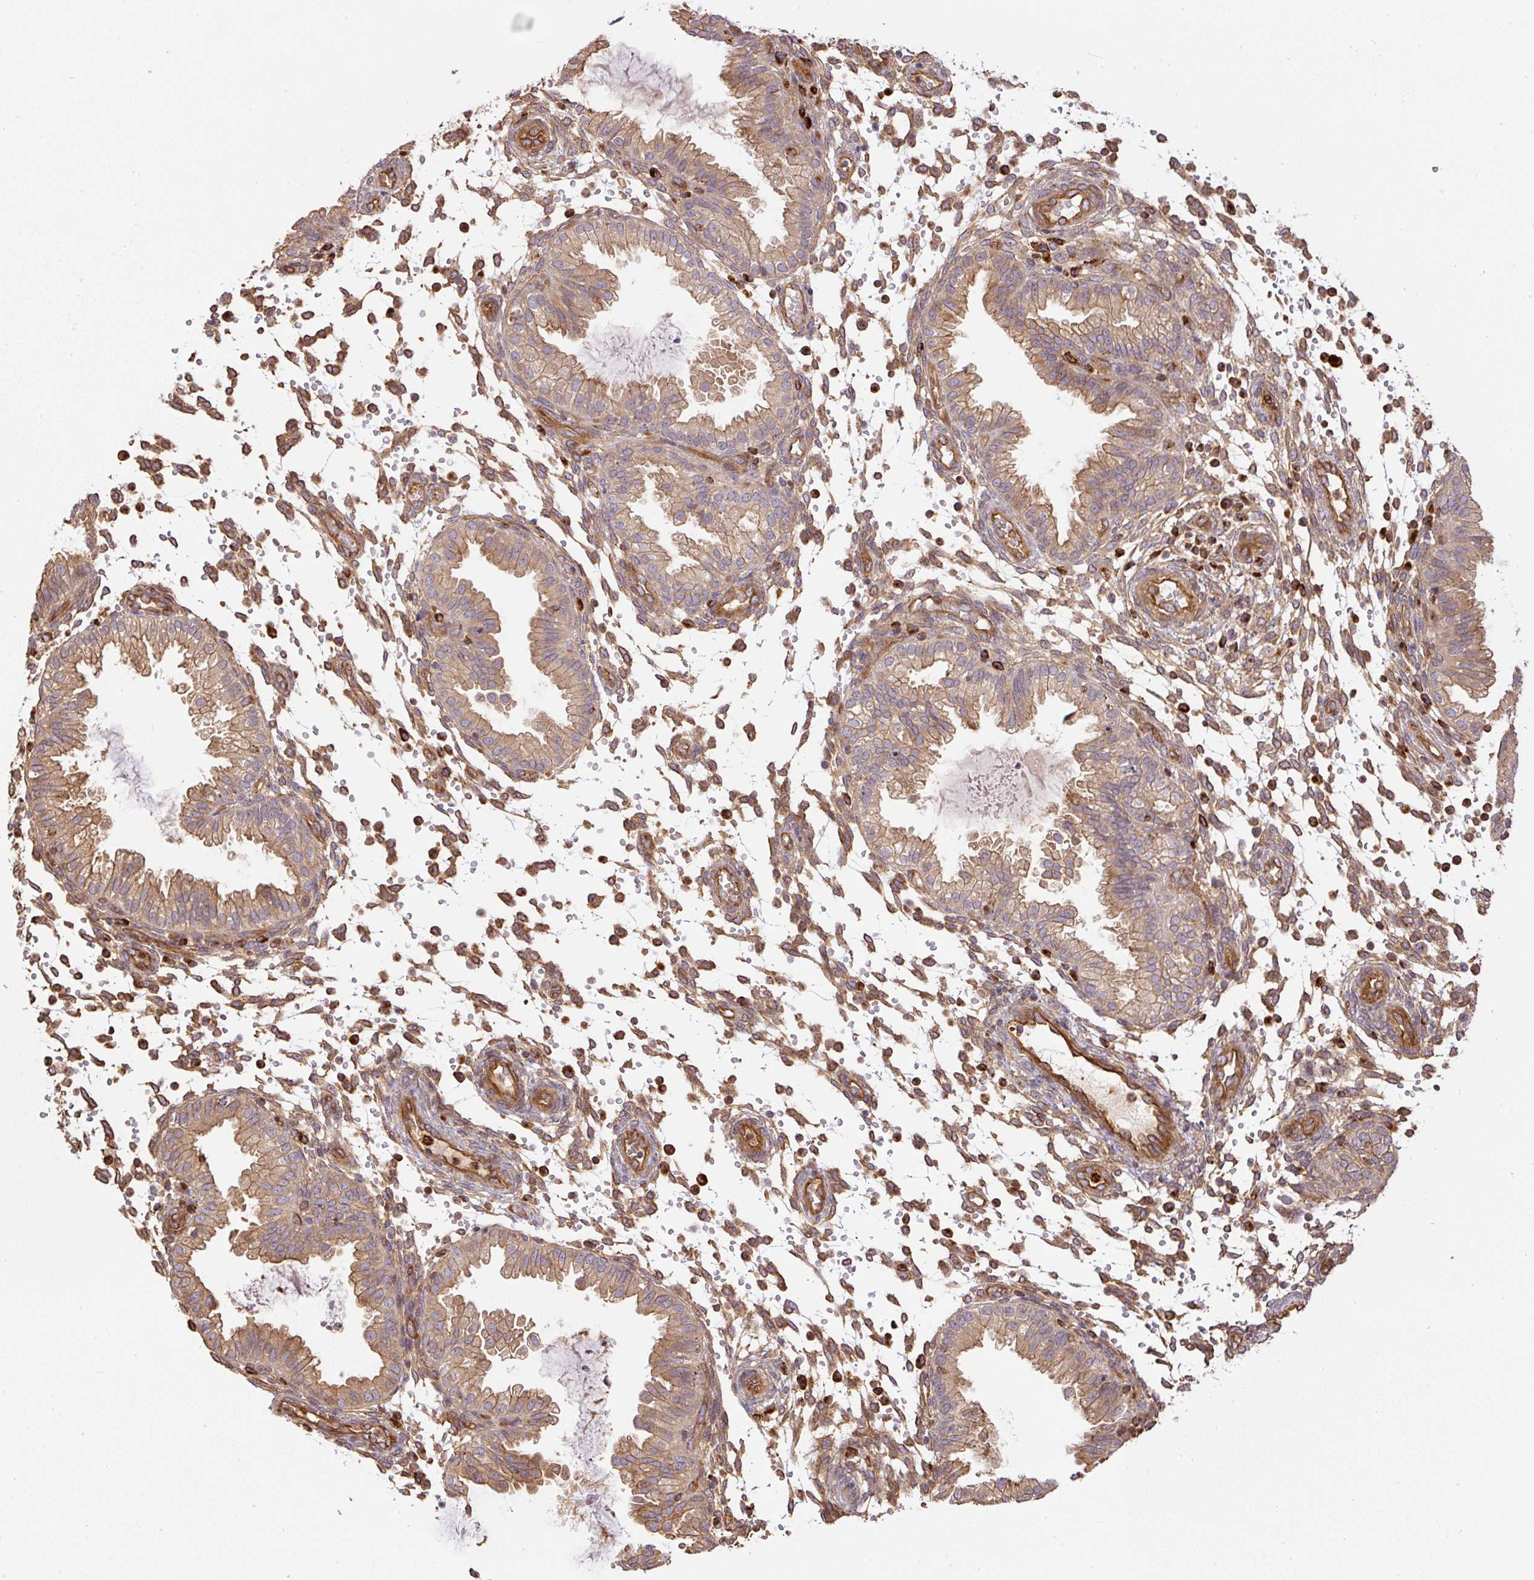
{"staining": {"intensity": "moderate", "quantity": "<25%", "location": "cytoplasmic/membranous"}, "tissue": "endometrium", "cell_type": "Cells in endometrial stroma", "image_type": "normal", "snomed": [{"axis": "morphology", "description": "Normal tissue, NOS"}, {"axis": "topography", "description": "Endometrium"}], "caption": "Immunohistochemical staining of benign endometrium displays <25% levels of moderate cytoplasmic/membranous protein positivity in approximately <25% of cells in endometrial stroma.", "gene": "B3GALT5", "patient": {"sex": "female", "age": 33}}